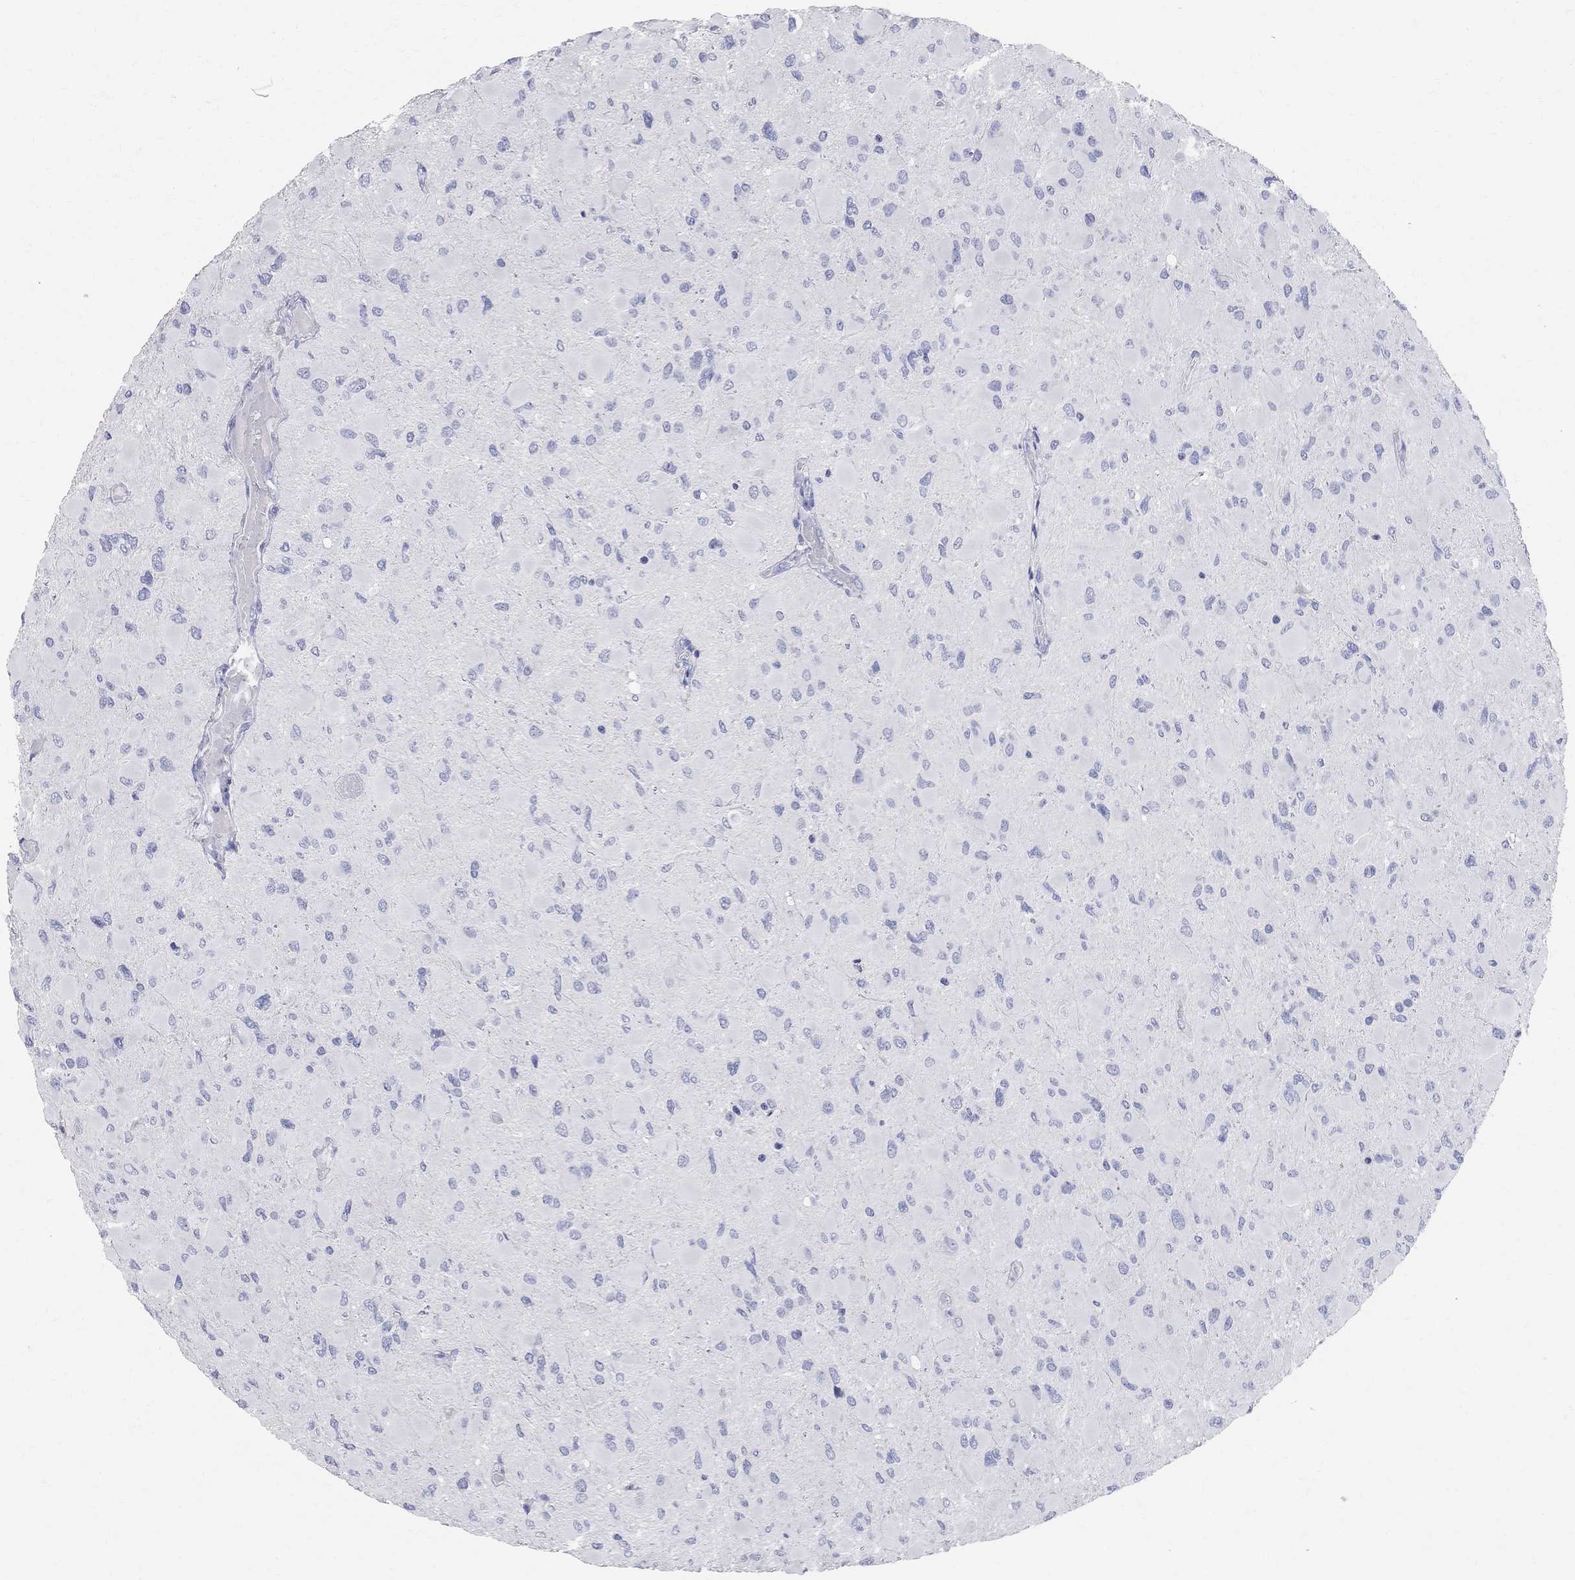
{"staining": {"intensity": "negative", "quantity": "none", "location": "none"}, "tissue": "glioma", "cell_type": "Tumor cells", "image_type": "cancer", "snomed": [{"axis": "morphology", "description": "Glioma, malignant, High grade"}, {"axis": "topography", "description": "Cerebral cortex"}], "caption": "Immunohistochemistry (IHC) of glioma shows no expression in tumor cells.", "gene": "AOX1", "patient": {"sex": "female", "age": 36}}